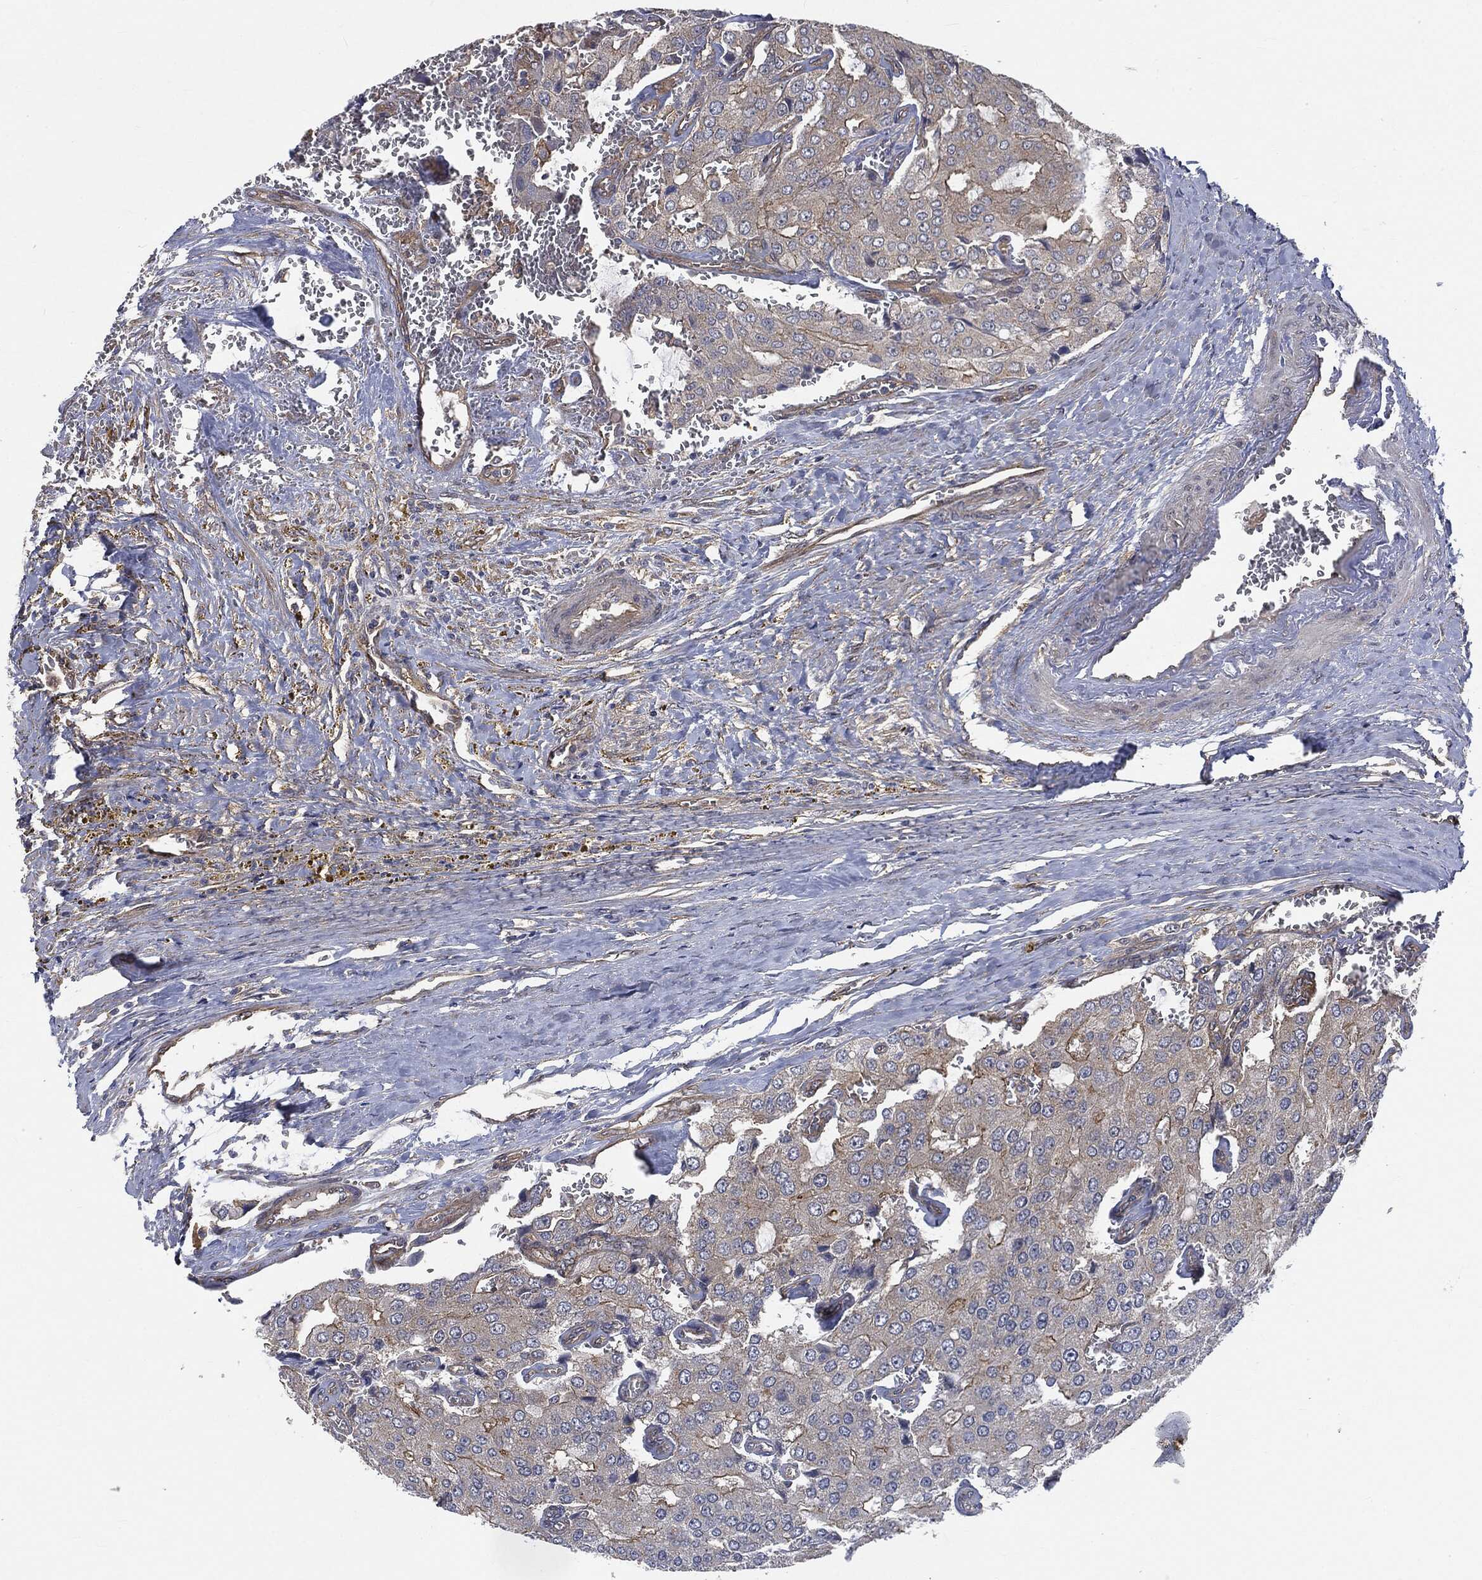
{"staining": {"intensity": "moderate", "quantity": "<25%", "location": "cytoplasmic/membranous"}, "tissue": "prostate cancer", "cell_type": "Tumor cells", "image_type": "cancer", "snomed": [{"axis": "morphology", "description": "Adenocarcinoma, NOS"}, {"axis": "topography", "description": "Prostate and seminal vesicle, NOS"}, {"axis": "topography", "description": "Prostate"}], "caption": "Tumor cells display low levels of moderate cytoplasmic/membranous staining in approximately <25% of cells in prostate adenocarcinoma.", "gene": "EPS15L1", "patient": {"sex": "male", "age": 67}}